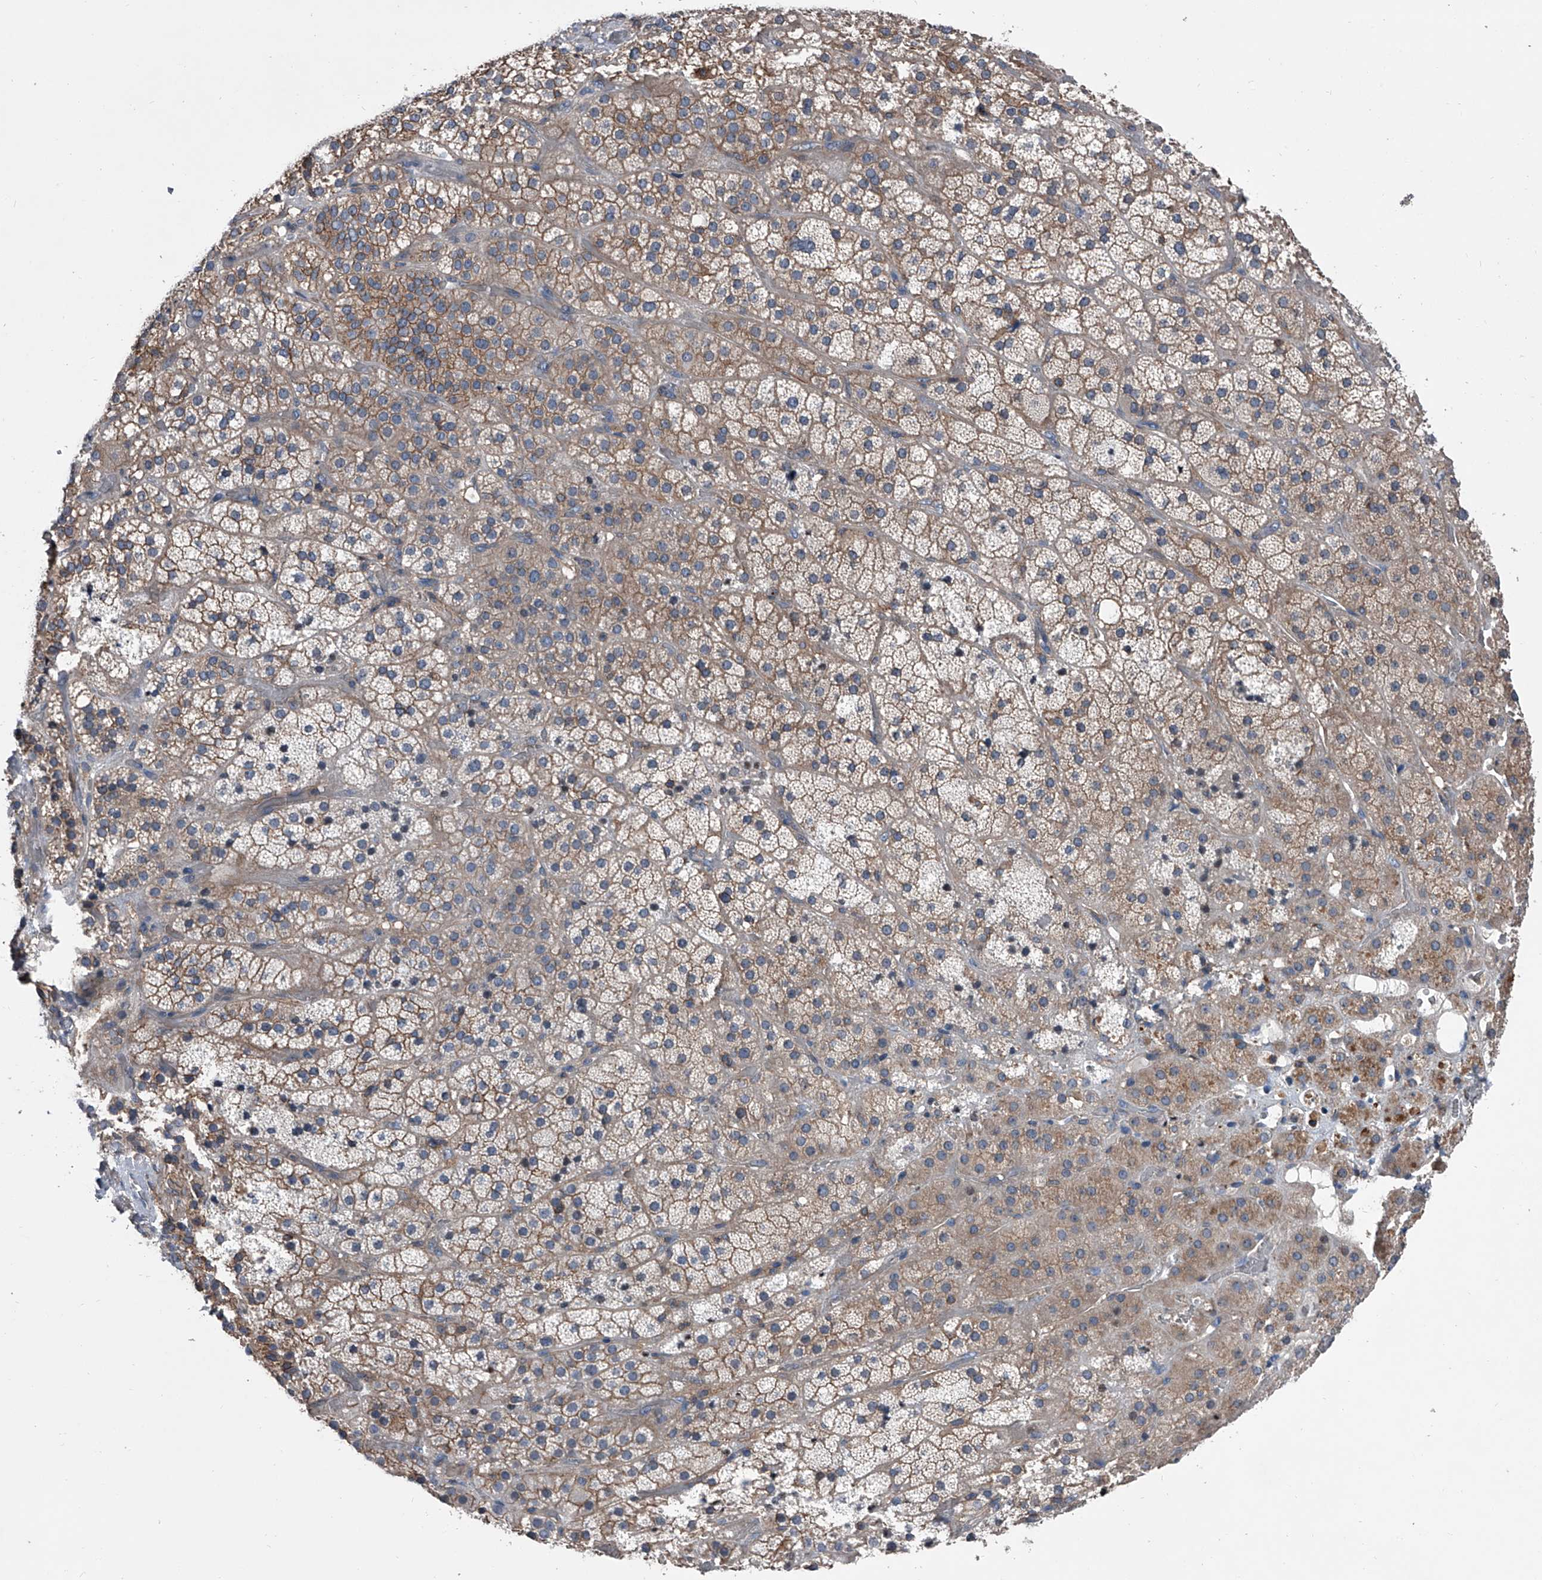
{"staining": {"intensity": "moderate", "quantity": ">75%", "location": "cytoplasmic/membranous"}, "tissue": "adrenal gland", "cell_type": "Glandular cells", "image_type": "normal", "snomed": [{"axis": "morphology", "description": "Normal tissue, NOS"}, {"axis": "topography", "description": "Adrenal gland"}], "caption": "This micrograph displays IHC staining of benign adrenal gland, with medium moderate cytoplasmic/membranous expression in about >75% of glandular cells.", "gene": "PIP5K1A", "patient": {"sex": "male", "age": 57}}